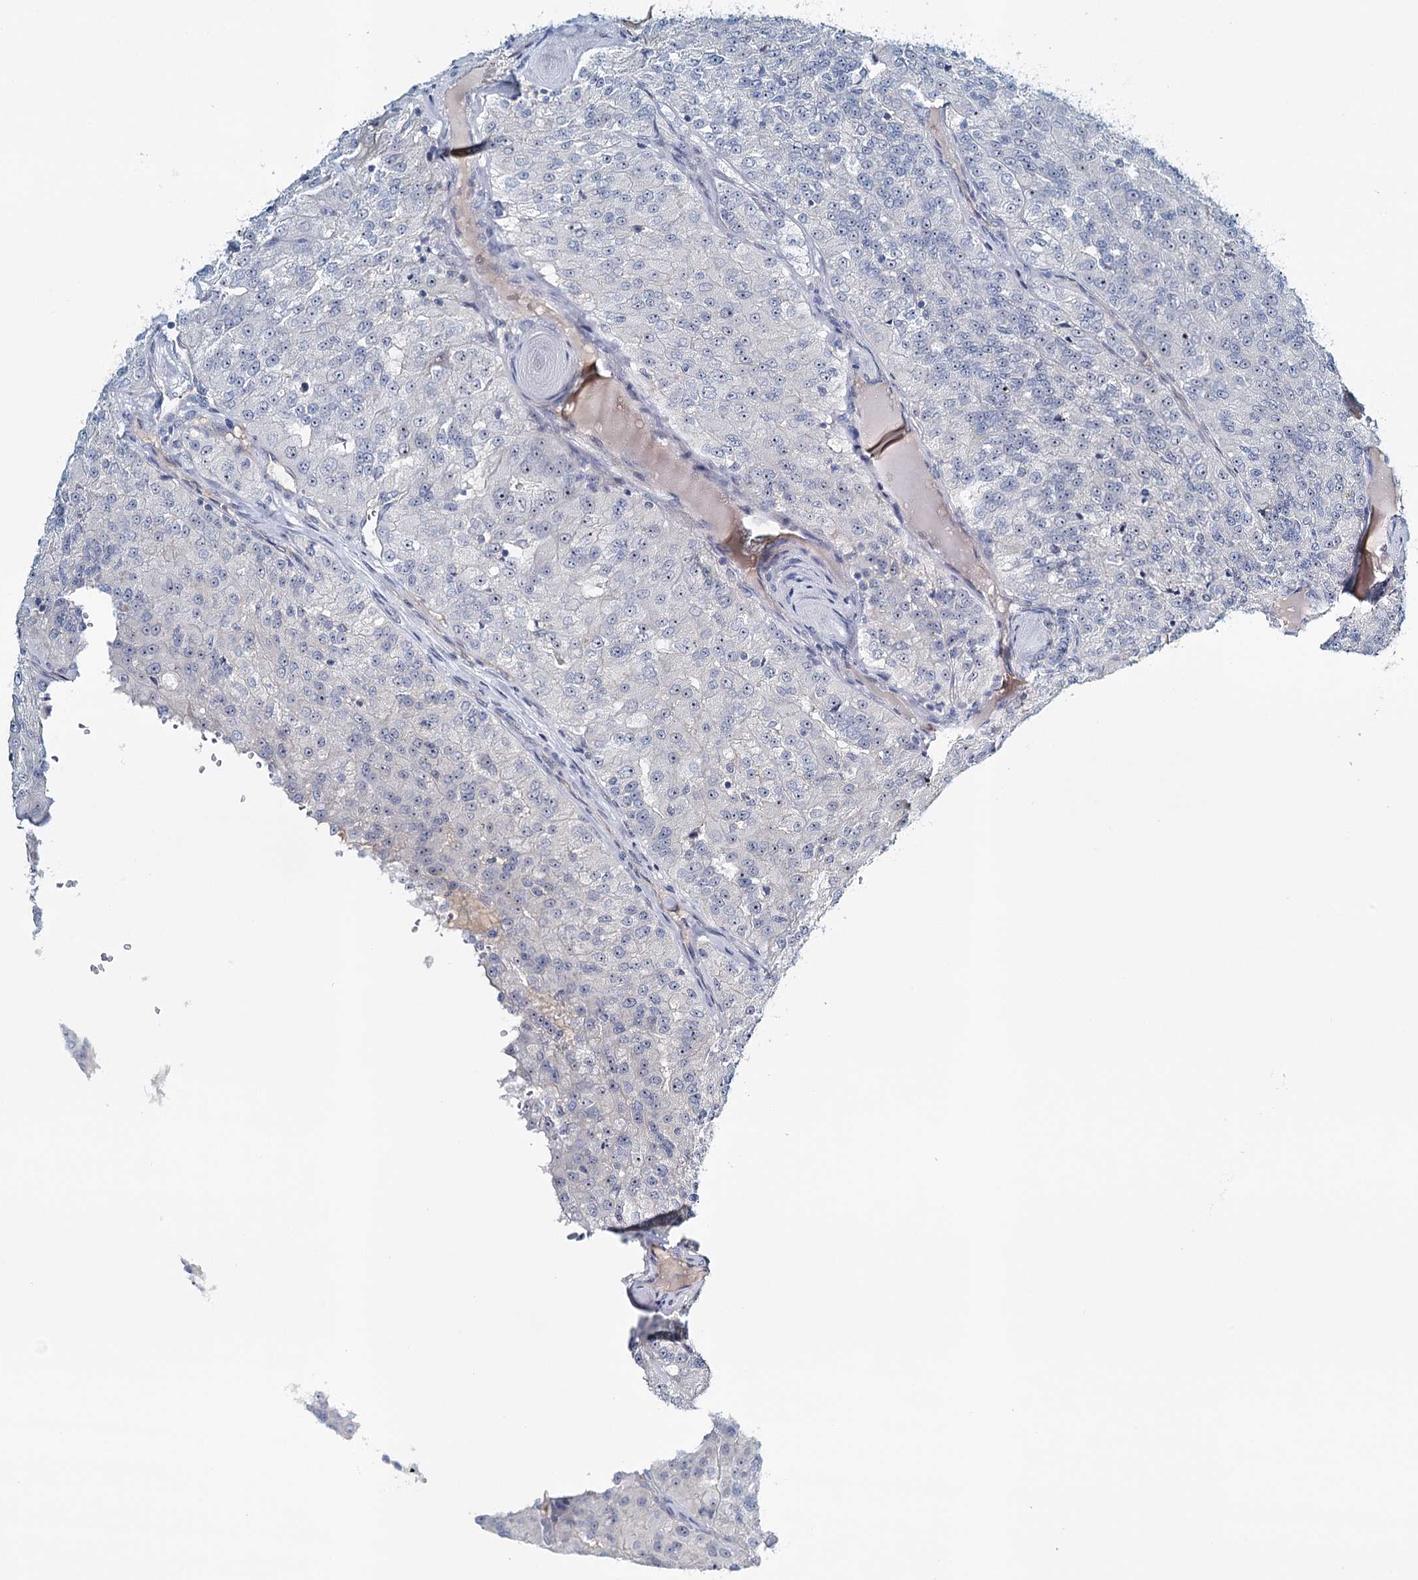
{"staining": {"intensity": "negative", "quantity": "none", "location": "none"}, "tissue": "renal cancer", "cell_type": "Tumor cells", "image_type": "cancer", "snomed": [{"axis": "morphology", "description": "Adenocarcinoma, NOS"}, {"axis": "topography", "description": "Kidney"}], "caption": "Image shows no significant protein expression in tumor cells of adenocarcinoma (renal).", "gene": "RBM43", "patient": {"sex": "female", "age": 63}}